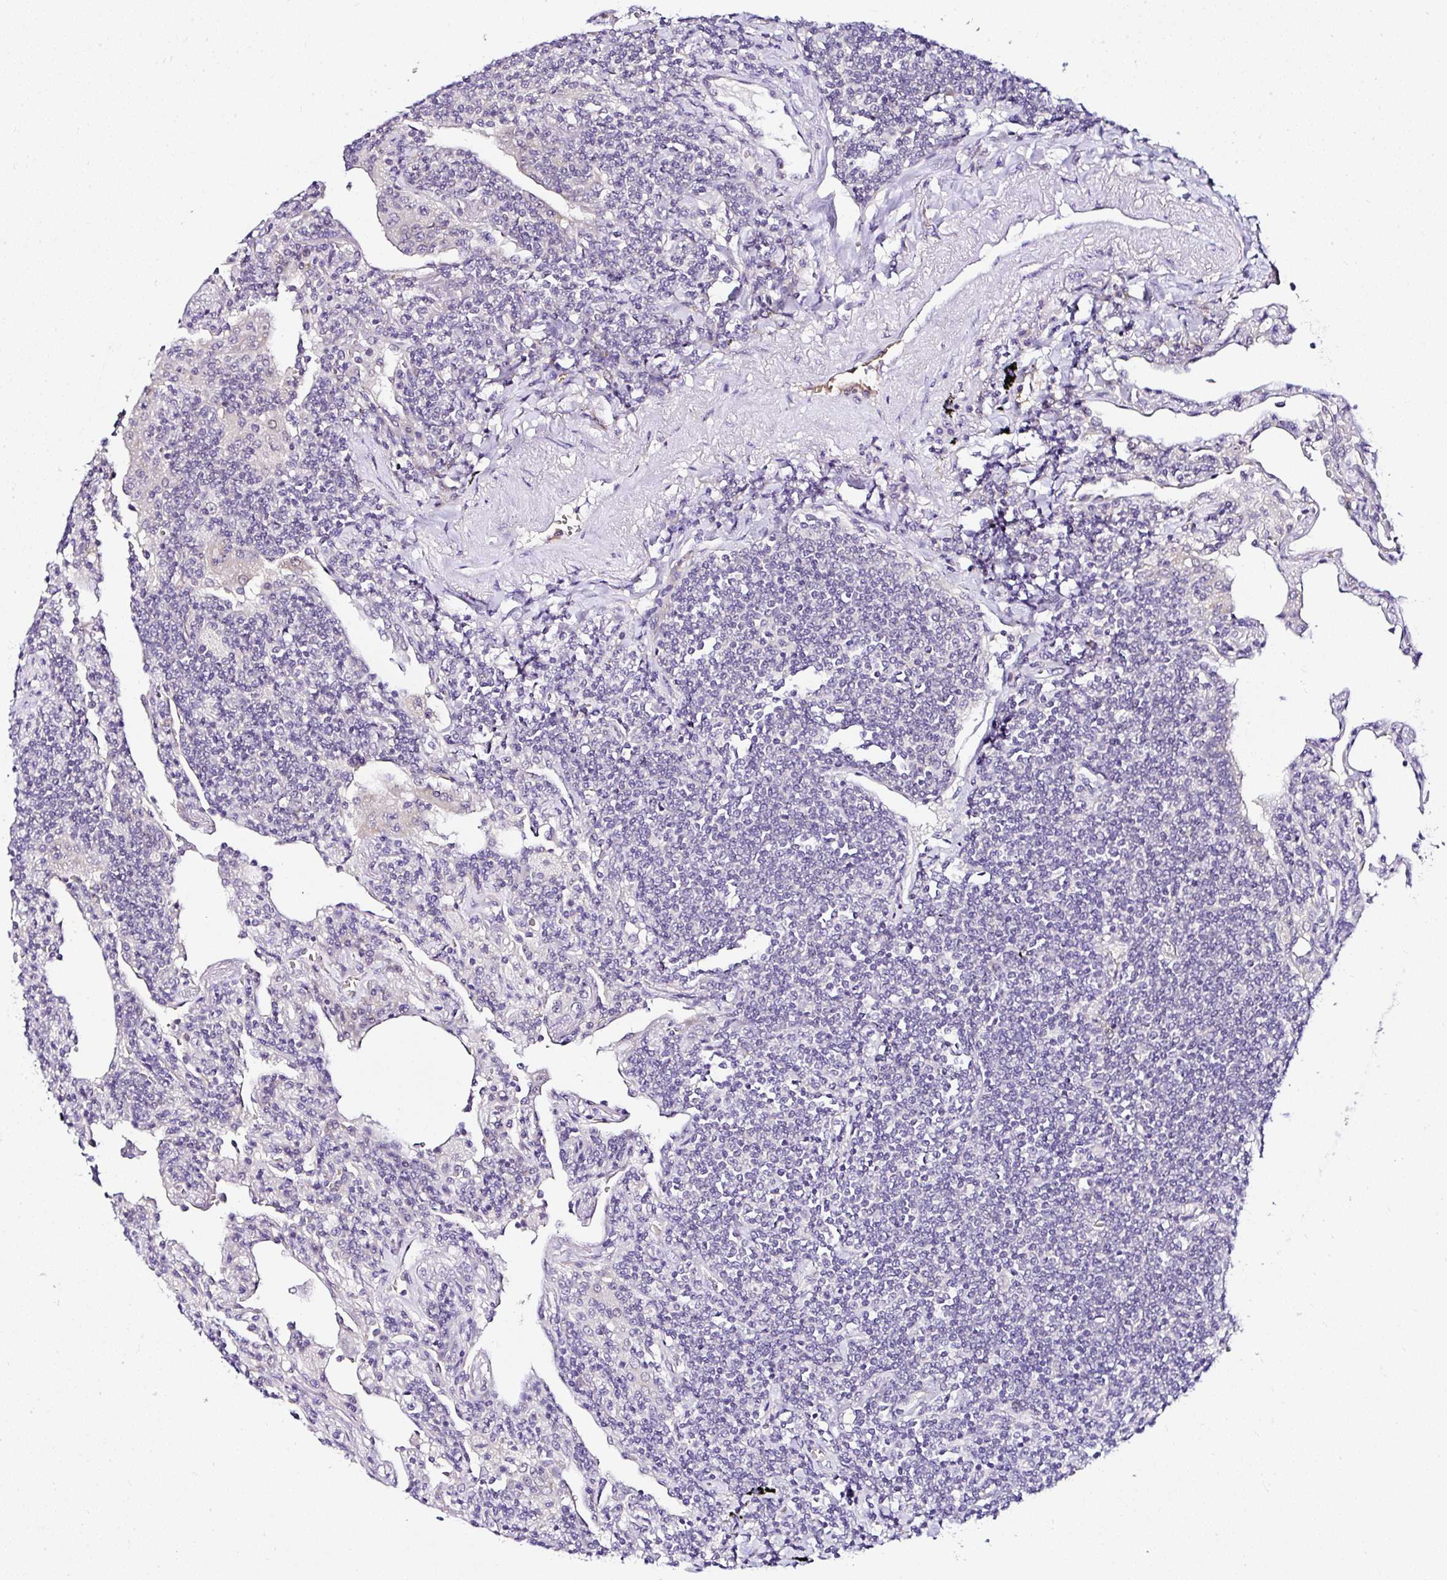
{"staining": {"intensity": "negative", "quantity": "none", "location": "none"}, "tissue": "lymphoma", "cell_type": "Tumor cells", "image_type": "cancer", "snomed": [{"axis": "morphology", "description": "Malignant lymphoma, non-Hodgkin's type, Low grade"}, {"axis": "topography", "description": "Lung"}], "caption": "DAB (3,3'-diaminobenzidine) immunohistochemical staining of human lymphoma exhibits no significant expression in tumor cells. Nuclei are stained in blue.", "gene": "DEPDC5", "patient": {"sex": "female", "age": 71}}